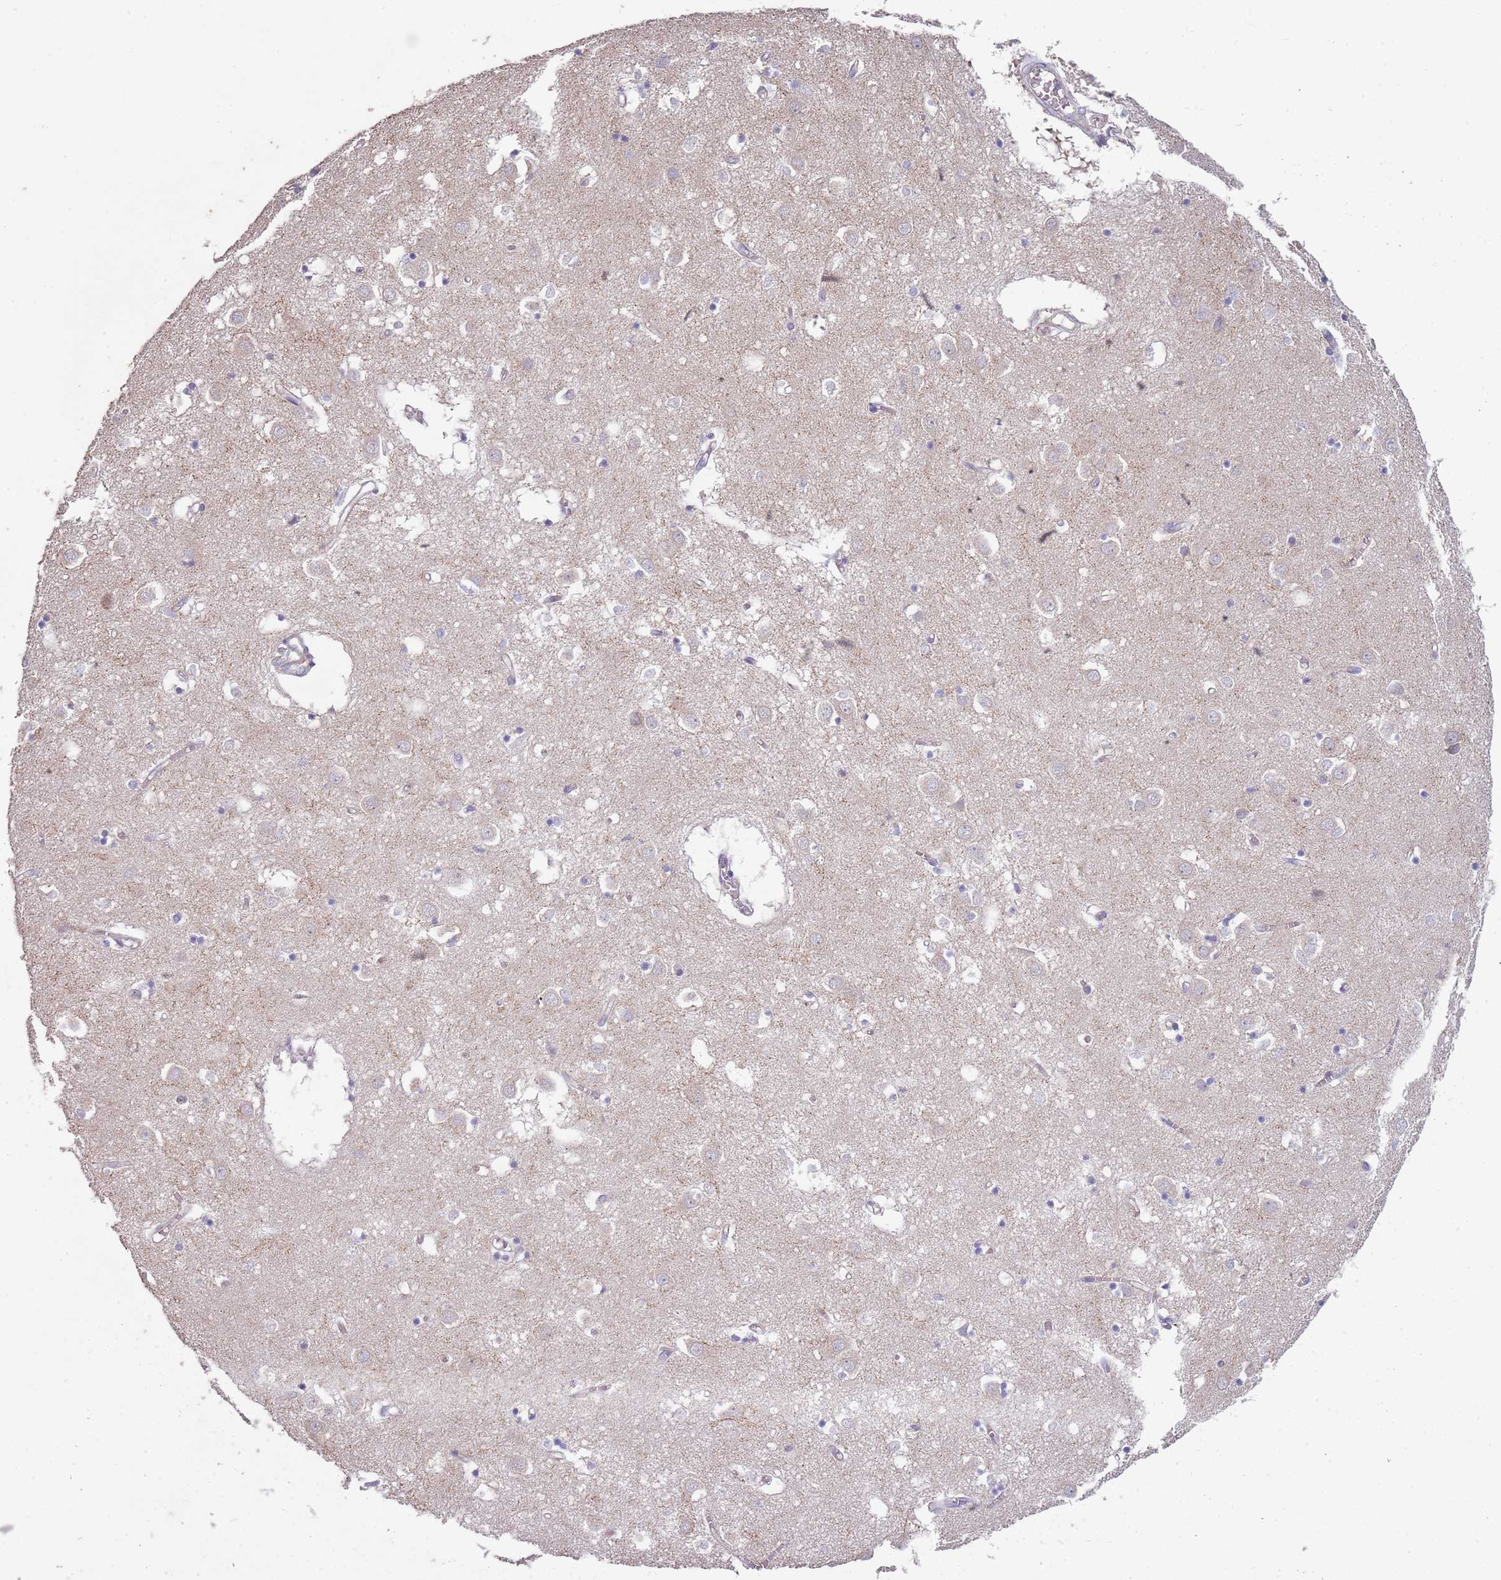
{"staining": {"intensity": "negative", "quantity": "none", "location": "none"}, "tissue": "caudate", "cell_type": "Glial cells", "image_type": "normal", "snomed": [{"axis": "morphology", "description": "Normal tissue, NOS"}, {"axis": "topography", "description": "Lateral ventricle wall"}], "caption": "IHC photomicrograph of unremarkable caudate: human caudate stained with DAB shows no significant protein expression in glial cells. (DAB (3,3'-diaminobenzidine) IHC, high magnification).", "gene": "ZNF583", "patient": {"sex": "male", "age": 70}}